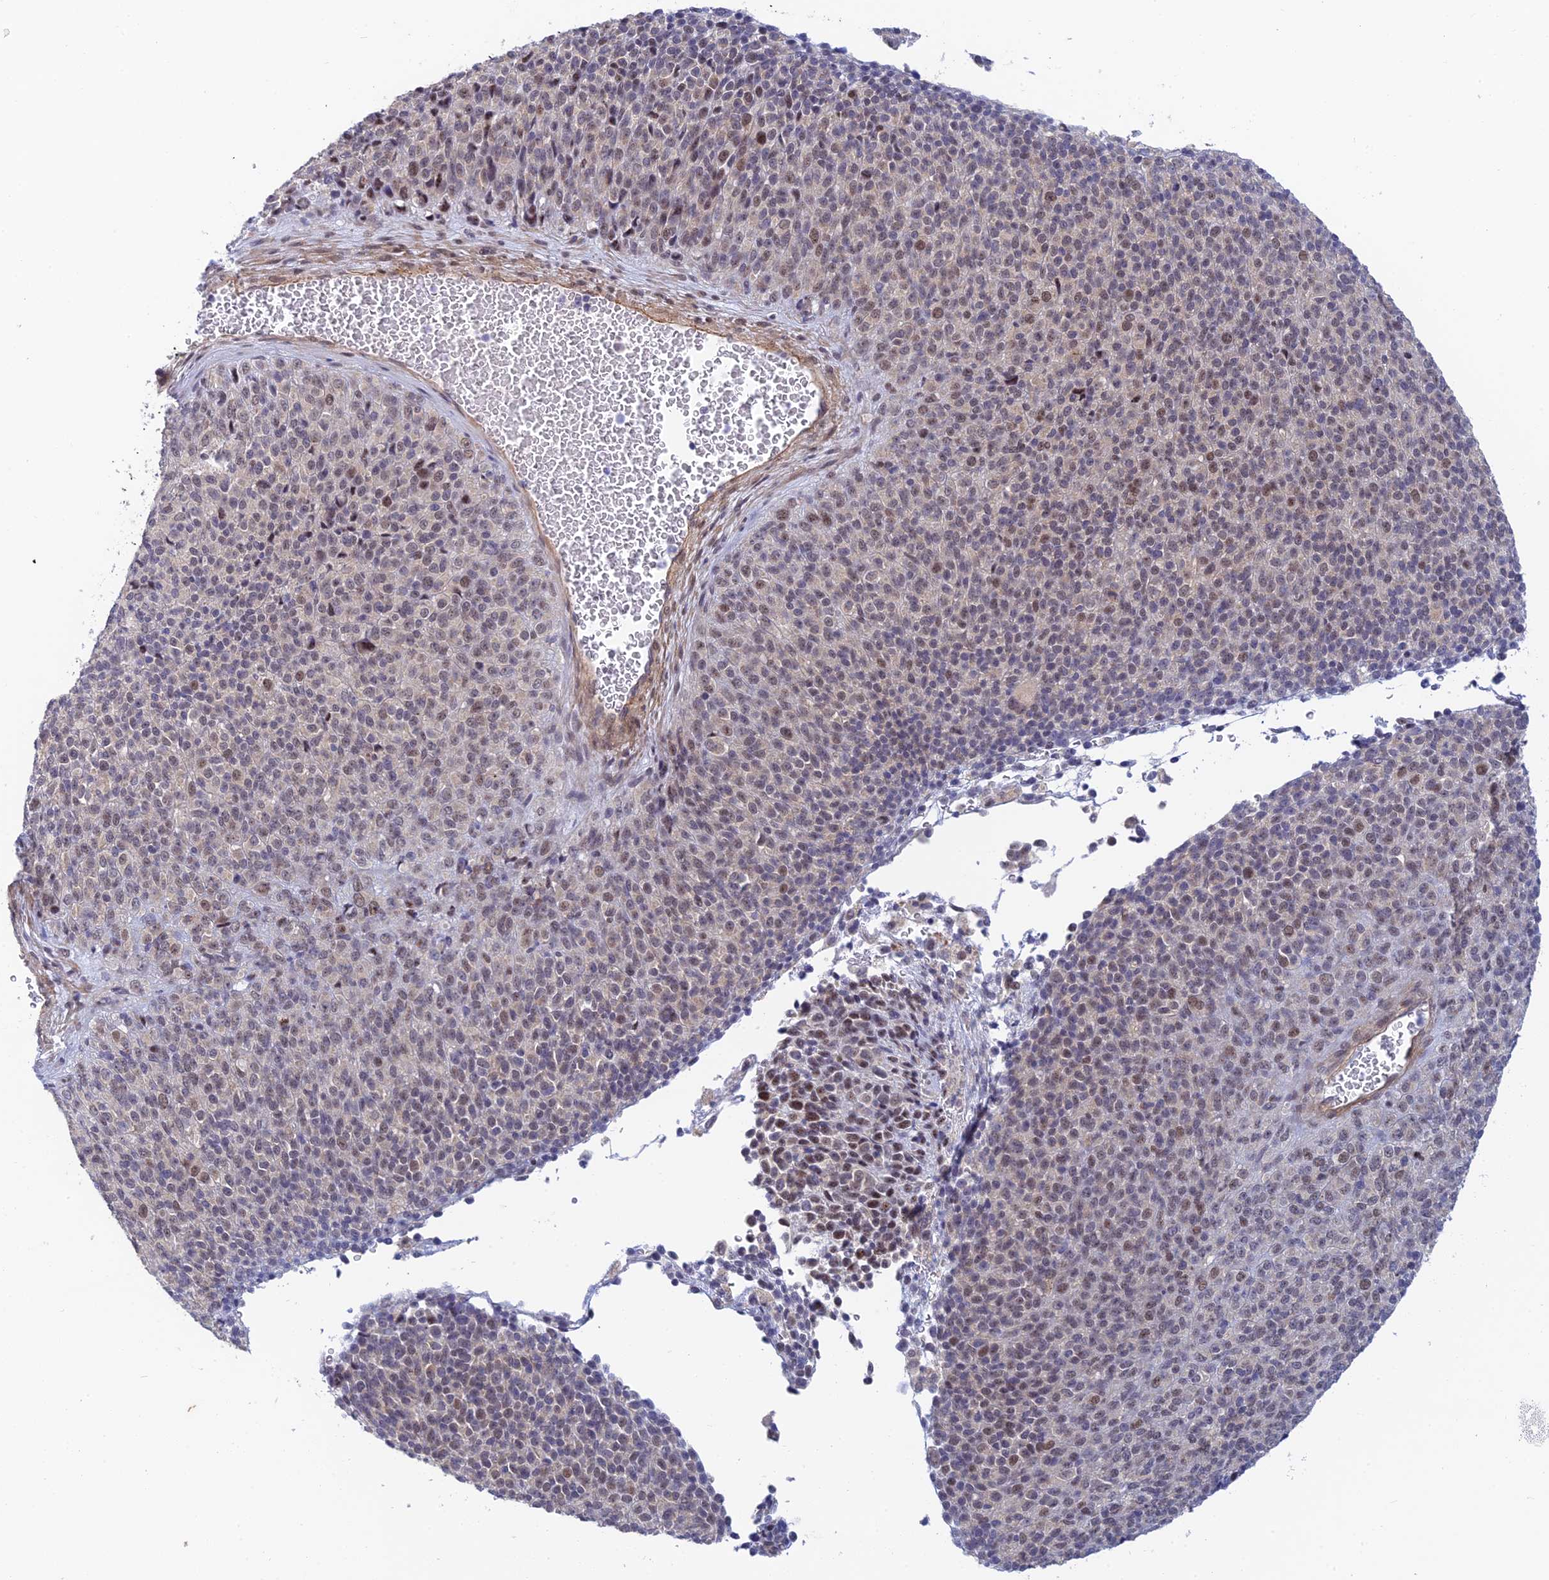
{"staining": {"intensity": "weak", "quantity": "25%-75%", "location": "nuclear"}, "tissue": "melanoma", "cell_type": "Tumor cells", "image_type": "cancer", "snomed": [{"axis": "morphology", "description": "Malignant melanoma, Metastatic site"}, {"axis": "topography", "description": "Brain"}], "caption": "Immunohistochemical staining of malignant melanoma (metastatic site) shows weak nuclear protein positivity in about 25%-75% of tumor cells.", "gene": "CFAP92", "patient": {"sex": "female", "age": 56}}